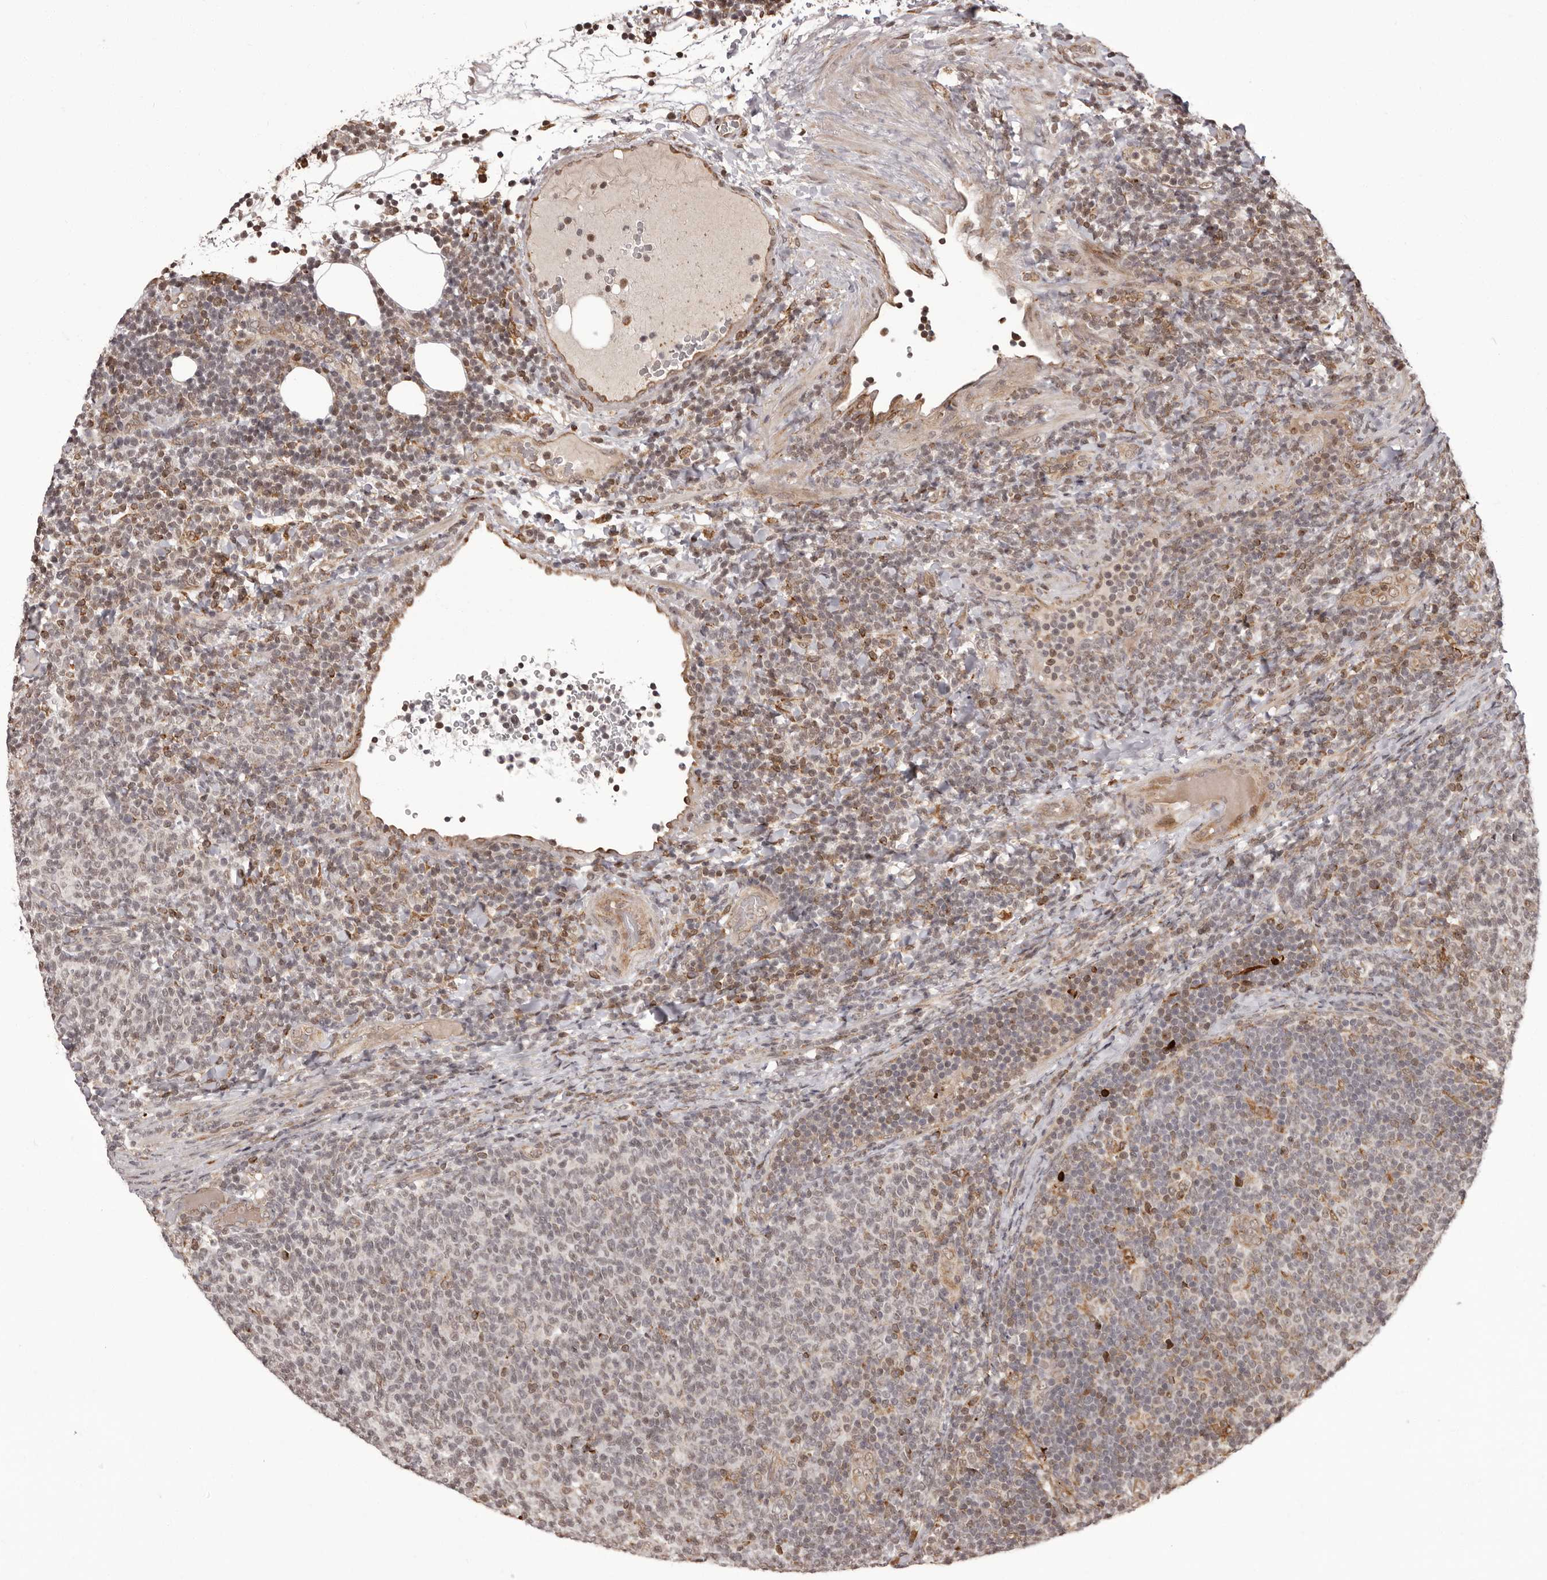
{"staining": {"intensity": "moderate", "quantity": "<25%", "location": "nuclear"}, "tissue": "lymphoma", "cell_type": "Tumor cells", "image_type": "cancer", "snomed": [{"axis": "morphology", "description": "Malignant lymphoma, non-Hodgkin's type, Low grade"}, {"axis": "topography", "description": "Lymph node"}], "caption": "Immunohistochemistry (IHC) of lymphoma demonstrates low levels of moderate nuclear positivity in approximately <25% of tumor cells.", "gene": "IL32", "patient": {"sex": "male", "age": 66}}